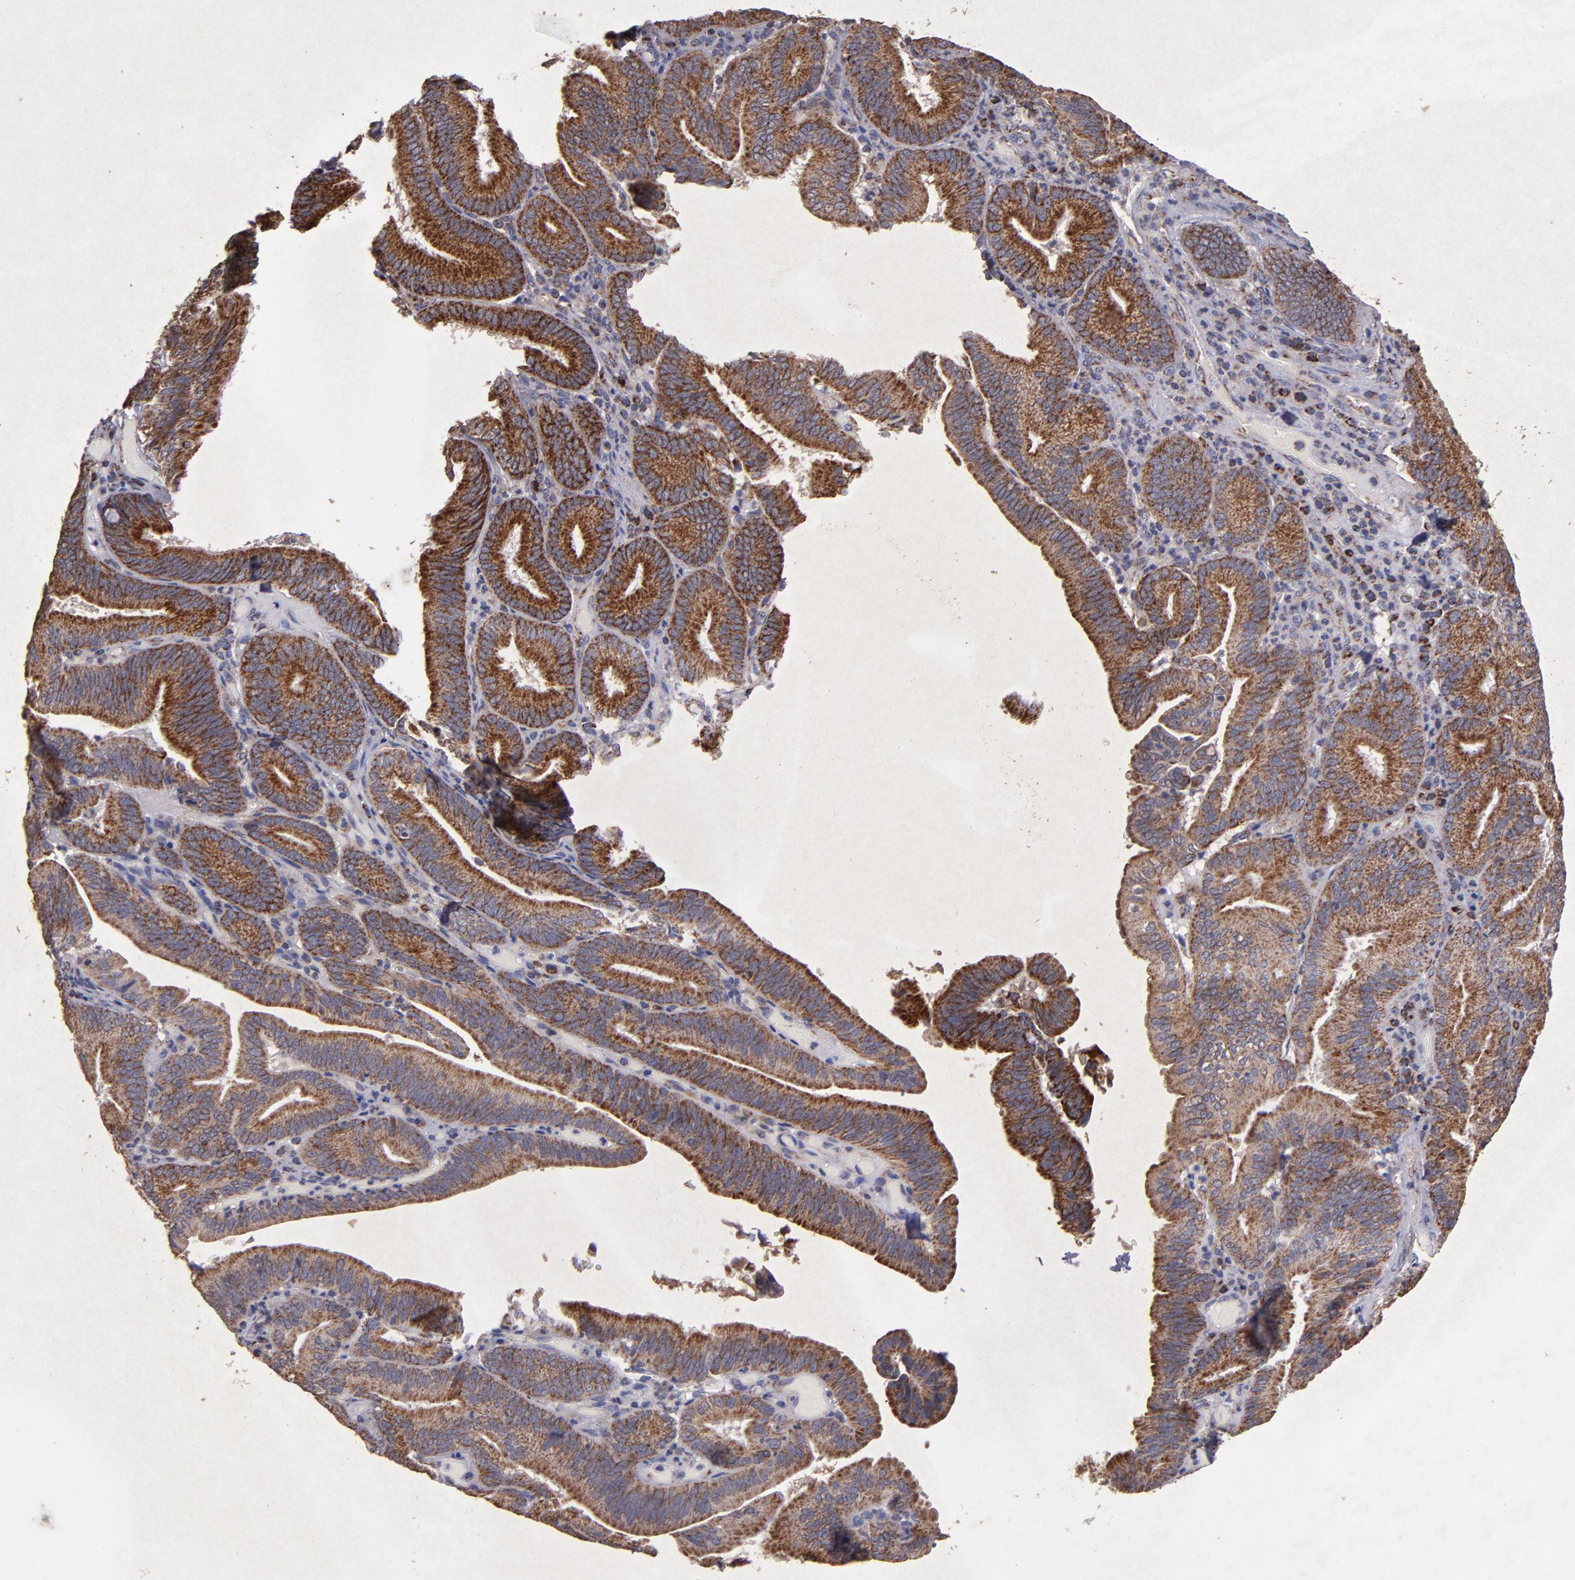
{"staining": {"intensity": "moderate", "quantity": ">75%", "location": "cytoplasmic/membranous"}, "tissue": "pancreatic cancer", "cell_type": "Tumor cells", "image_type": "cancer", "snomed": [{"axis": "morphology", "description": "Adenocarcinoma, NOS"}, {"axis": "topography", "description": "Pancreas"}], "caption": "DAB (3,3'-diaminobenzidine) immunohistochemical staining of pancreatic cancer (adenocarcinoma) displays moderate cytoplasmic/membranous protein expression in about >75% of tumor cells.", "gene": "TIMM9", "patient": {"sex": "male", "age": 82}}